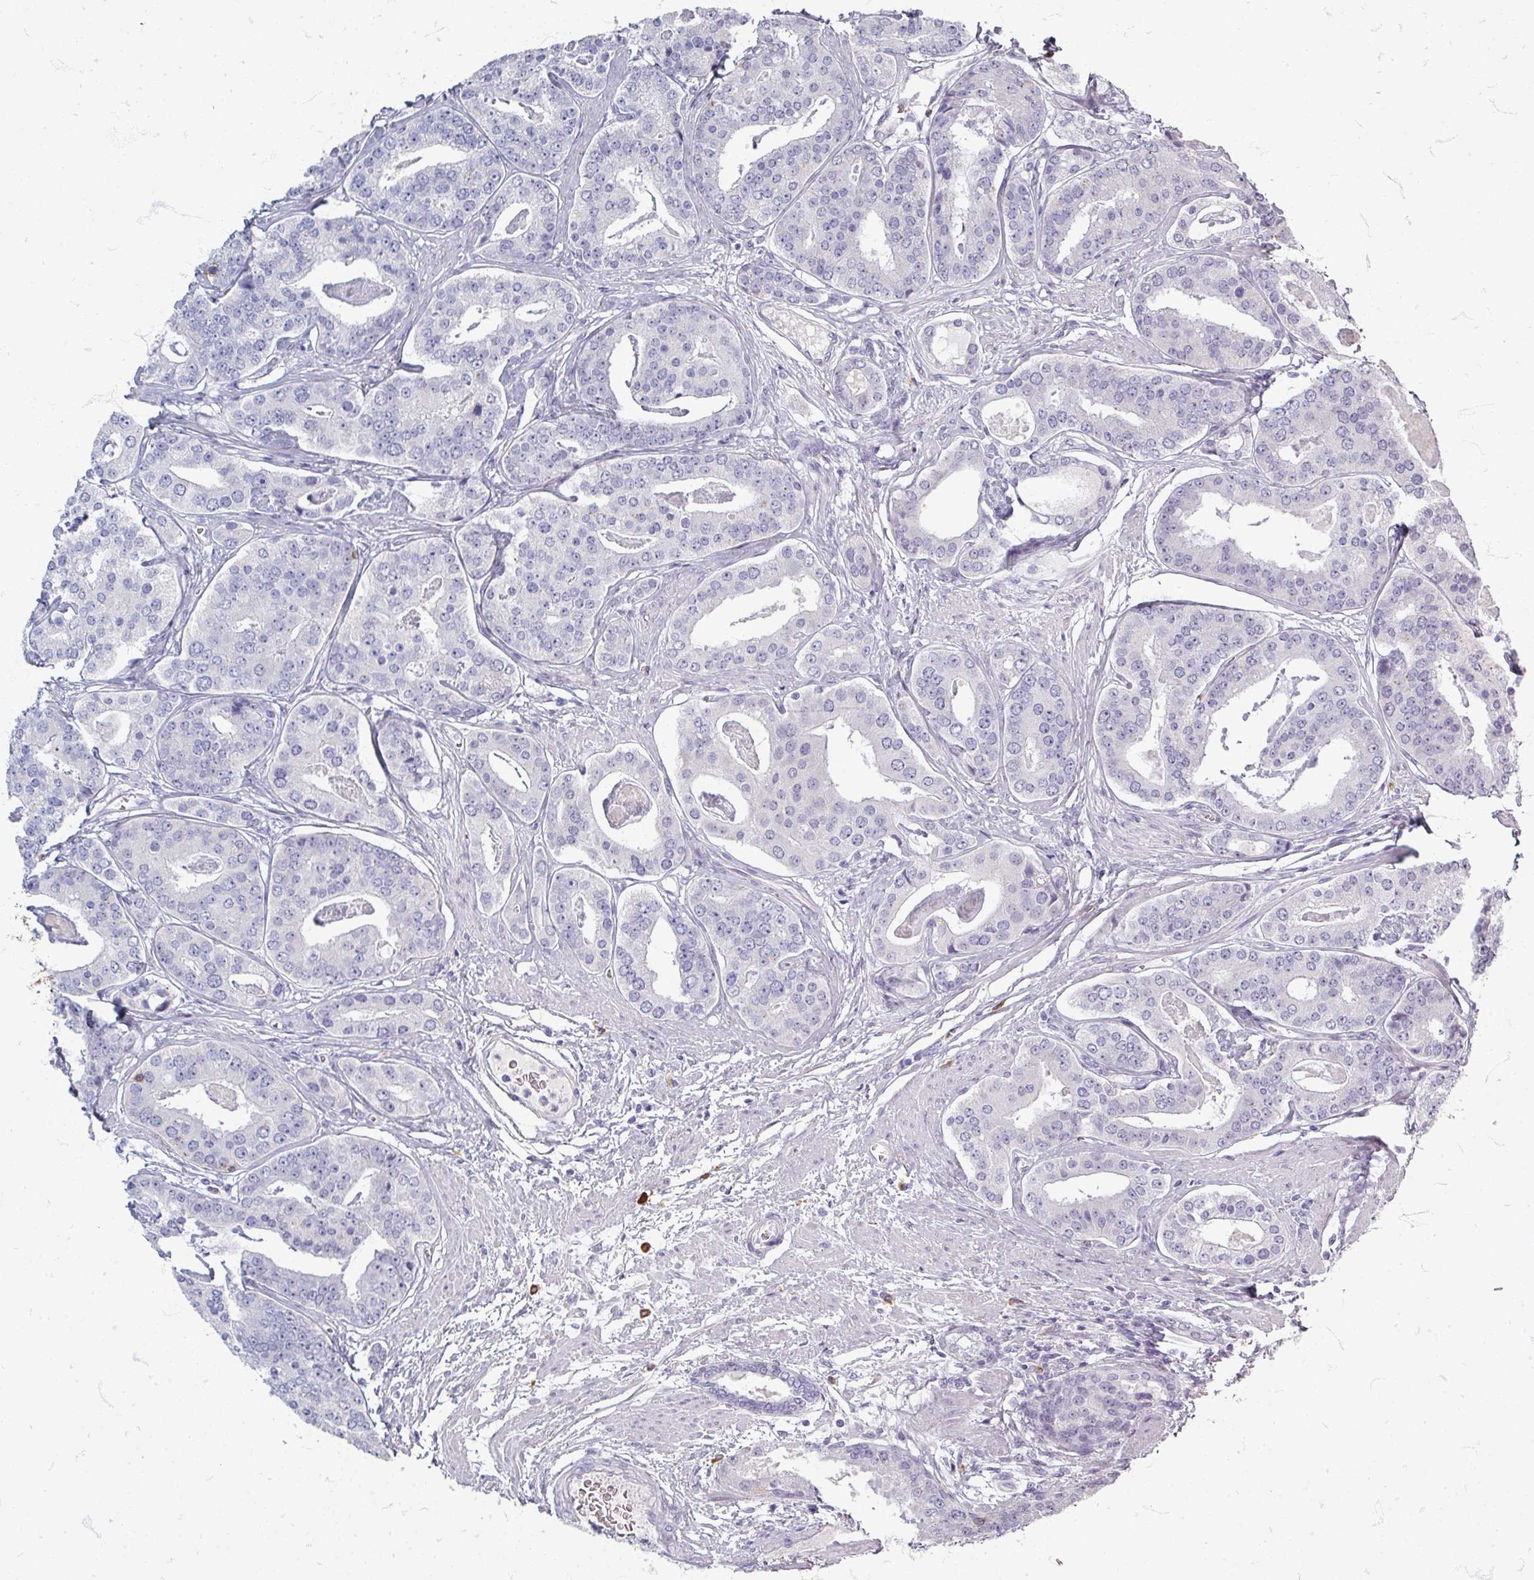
{"staining": {"intensity": "negative", "quantity": "none", "location": "none"}, "tissue": "prostate cancer", "cell_type": "Tumor cells", "image_type": "cancer", "snomed": [{"axis": "morphology", "description": "Adenocarcinoma, High grade"}, {"axis": "topography", "description": "Prostate"}], "caption": "The immunohistochemistry (IHC) photomicrograph has no significant staining in tumor cells of prostate high-grade adenocarcinoma tissue.", "gene": "ZNF878", "patient": {"sex": "male", "age": 71}}